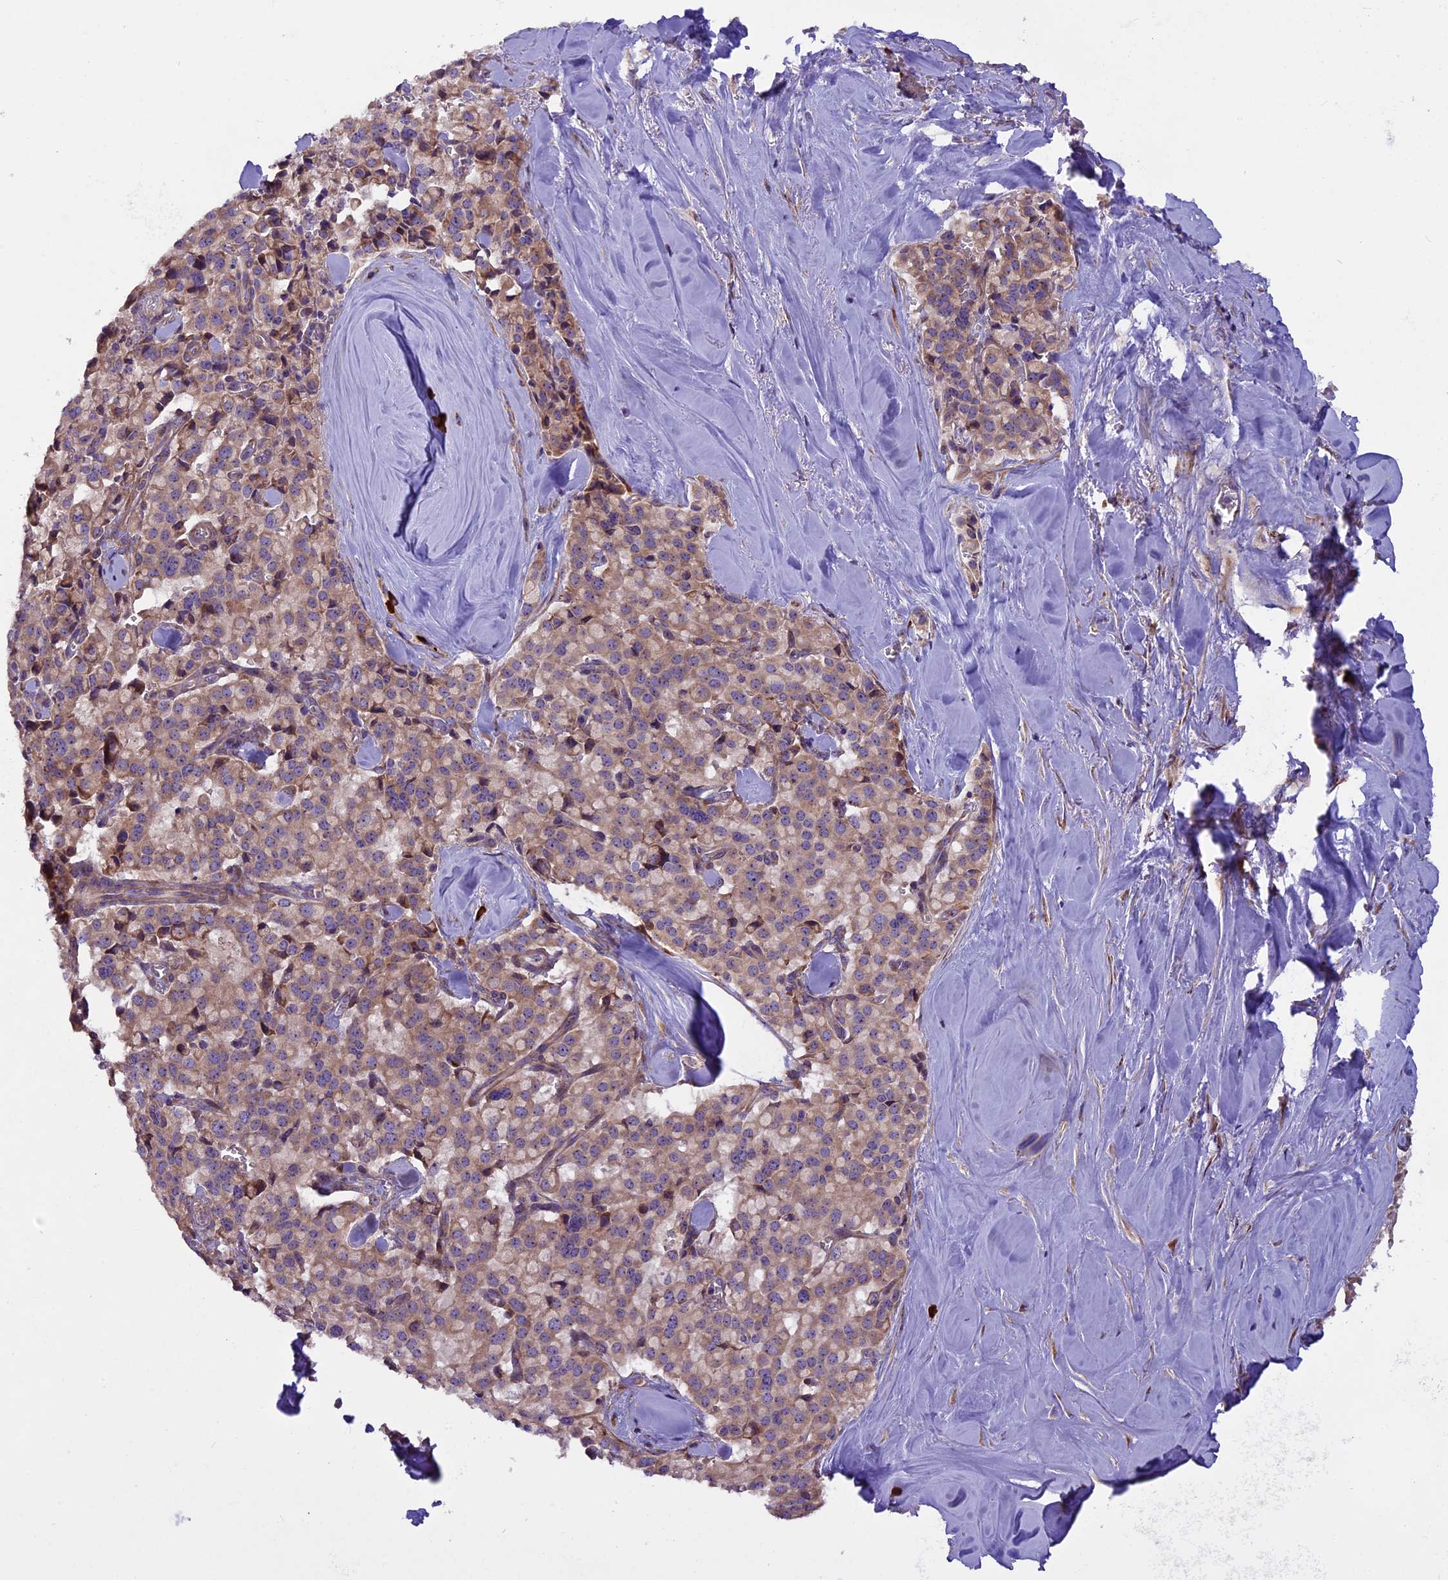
{"staining": {"intensity": "weak", "quantity": ">75%", "location": "cytoplasmic/membranous"}, "tissue": "pancreatic cancer", "cell_type": "Tumor cells", "image_type": "cancer", "snomed": [{"axis": "morphology", "description": "Adenocarcinoma, NOS"}, {"axis": "topography", "description": "Pancreas"}], "caption": "Immunohistochemical staining of adenocarcinoma (pancreatic) demonstrates low levels of weak cytoplasmic/membranous protein expression in about >75% of tumor cells.", "gene": "FRY", "patient": {"sex": "male", "age": 65}}